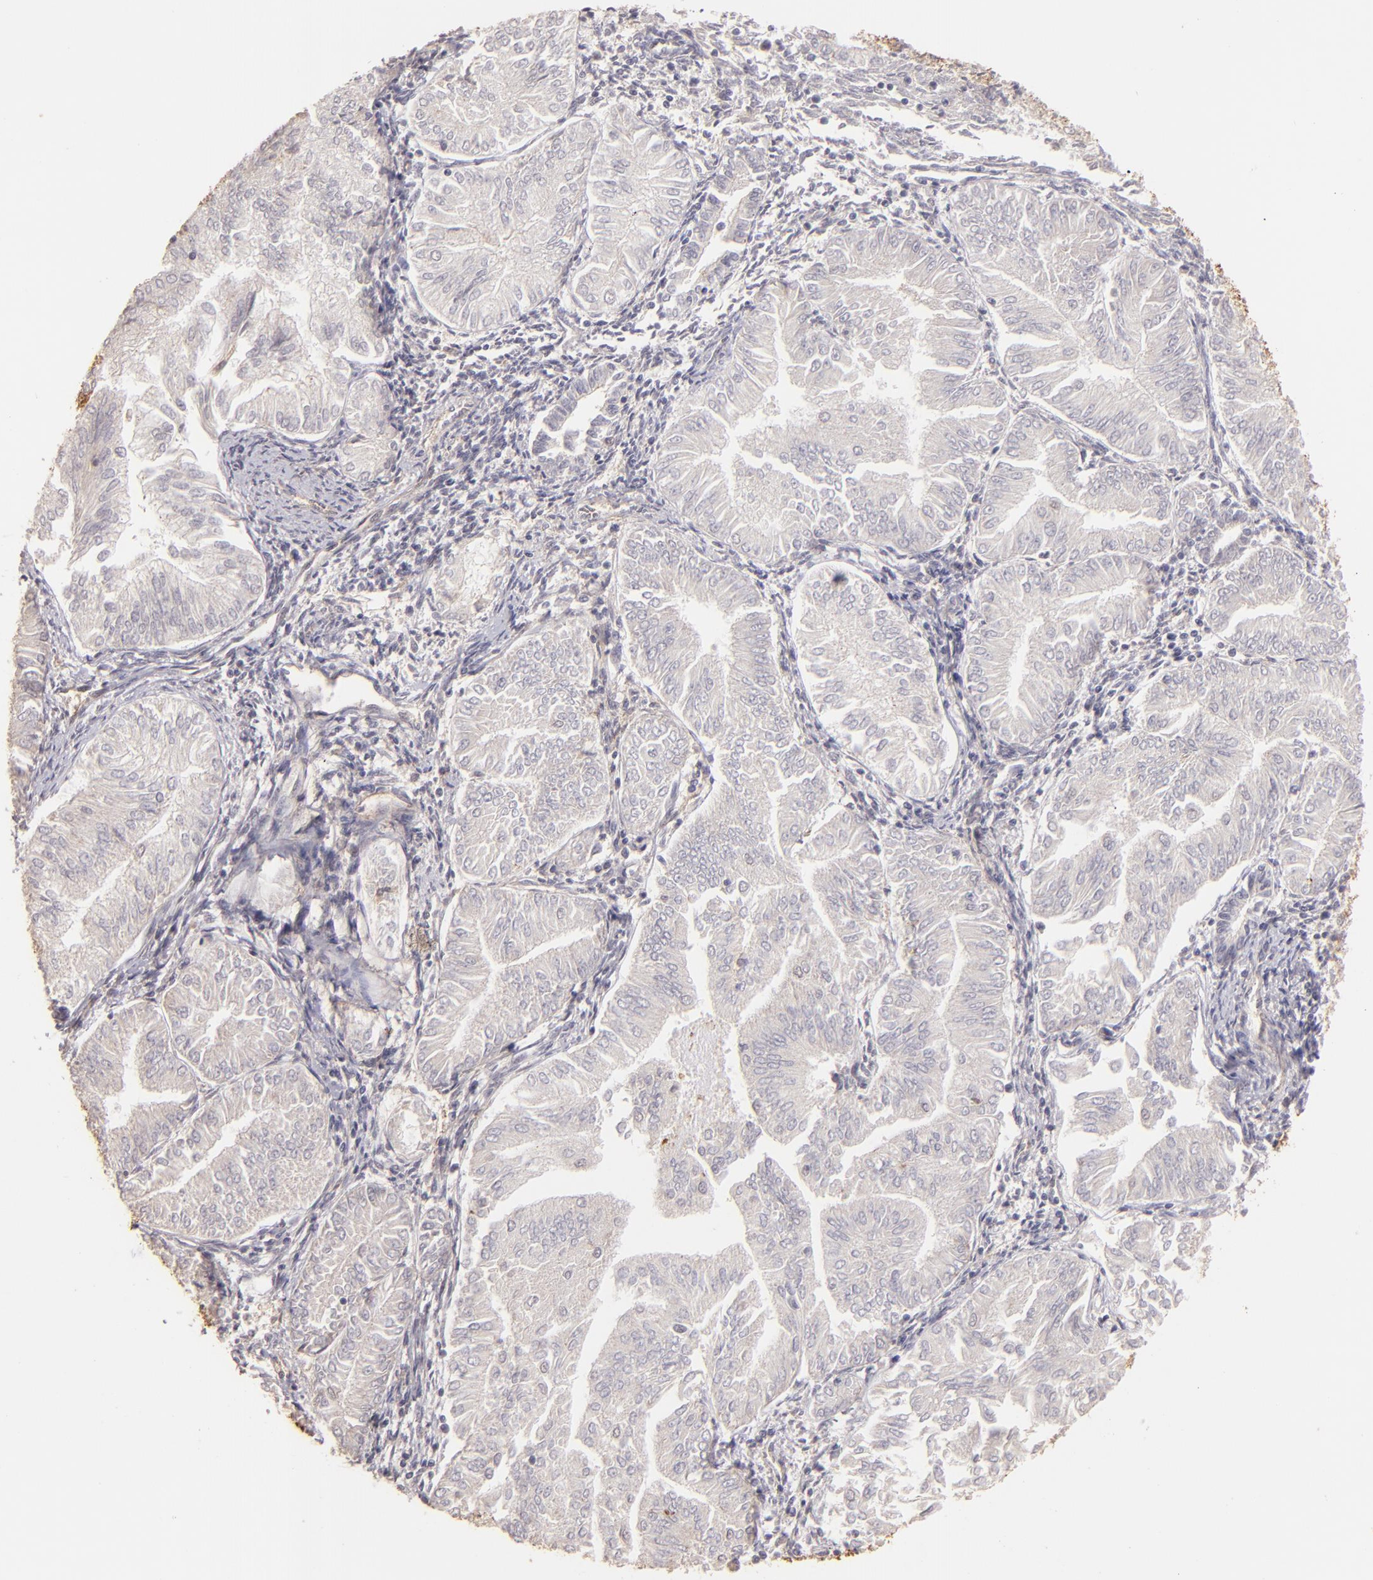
{"staining": {"intensity": "weak", "quantity": "<25%", "location": "cytoplasmic/membranous"}, "tissue": "endometrial cancer", "cell_type": "Tumor cells", "image_type": "cancer", "snomed": [{"axis": "morphology", "description": "Adenocarcinoma, NOS"}, {"axis": "topography", "description": "Endometrium"}], "caption": "Immunohistochemistry histopathology image of neoplastic tissue: human endometrial adenocarcinoma stained with DAB reveals no significant protein expression in tumor cells. (Brightfield microscopy of DAB immunohistochemistry at high magnification).", "gene": "CLDN1", "patient": {"sex": "female", "age": 53}}